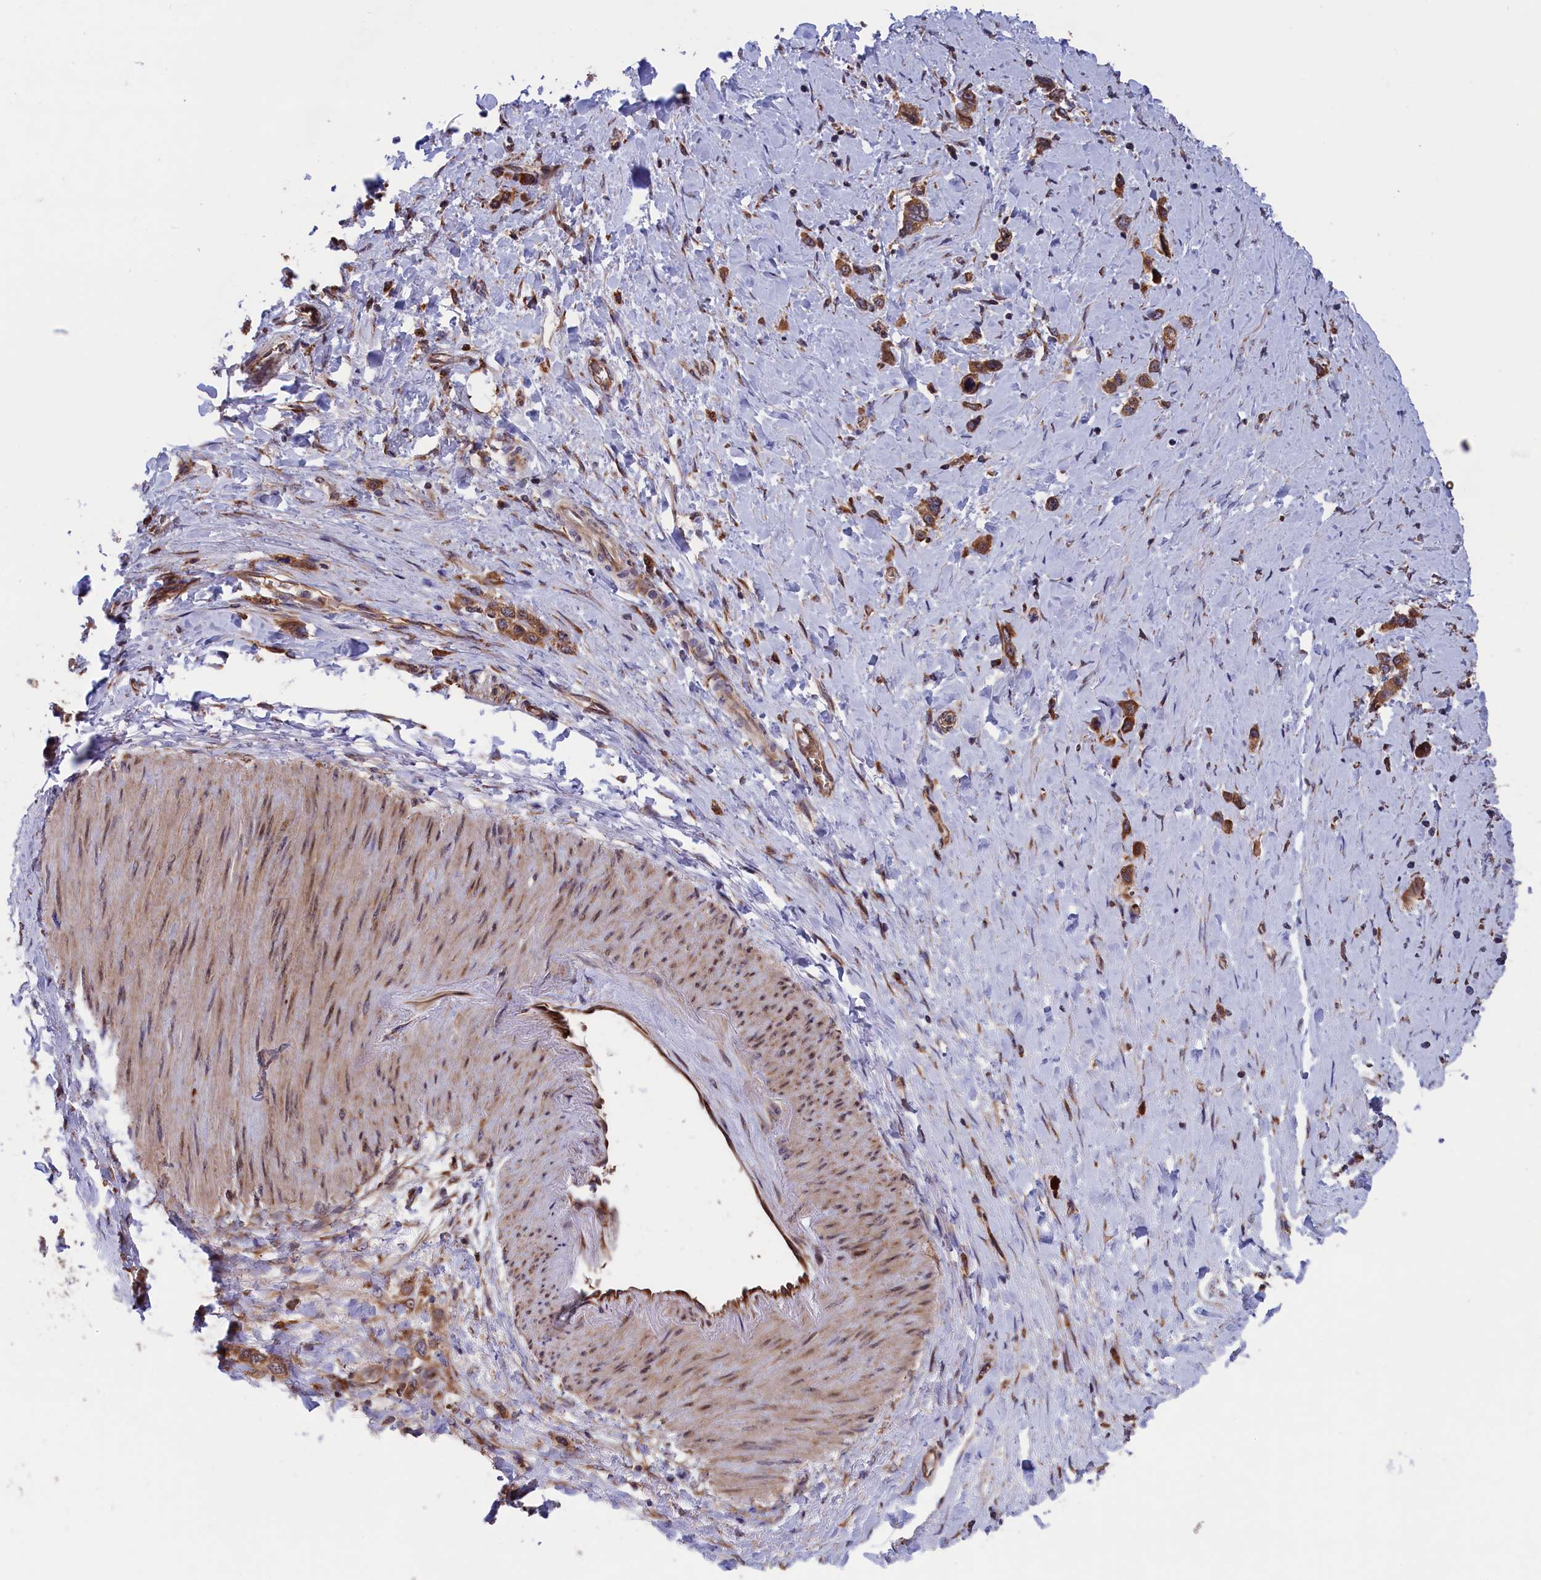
{"staining": {"intensity": "moderate", "quantity": ">75%", "location": "cytoplasmic/membranous"}, "tissue": "stomach cancer", "cell_type": "Tumor cells", "image_type": "cancer", "snomed": [{"axis": "morphology", "description": "Adenocarcinoma, NOS"}, {"axis": "topography", "description": "Stomach"}], "caption": "Brown immunohistochemical staining in human stomach adenocarcinoma displays moderate cytoplasmic/membranous staining in approximately >75% of tumor cells. Immunohistochemistry (ihc) stains the protein of interest in brown and the nuclei are stained blue.", "gene": "PLA2G4C", "patient": {"sex": "female", "age": 65}}